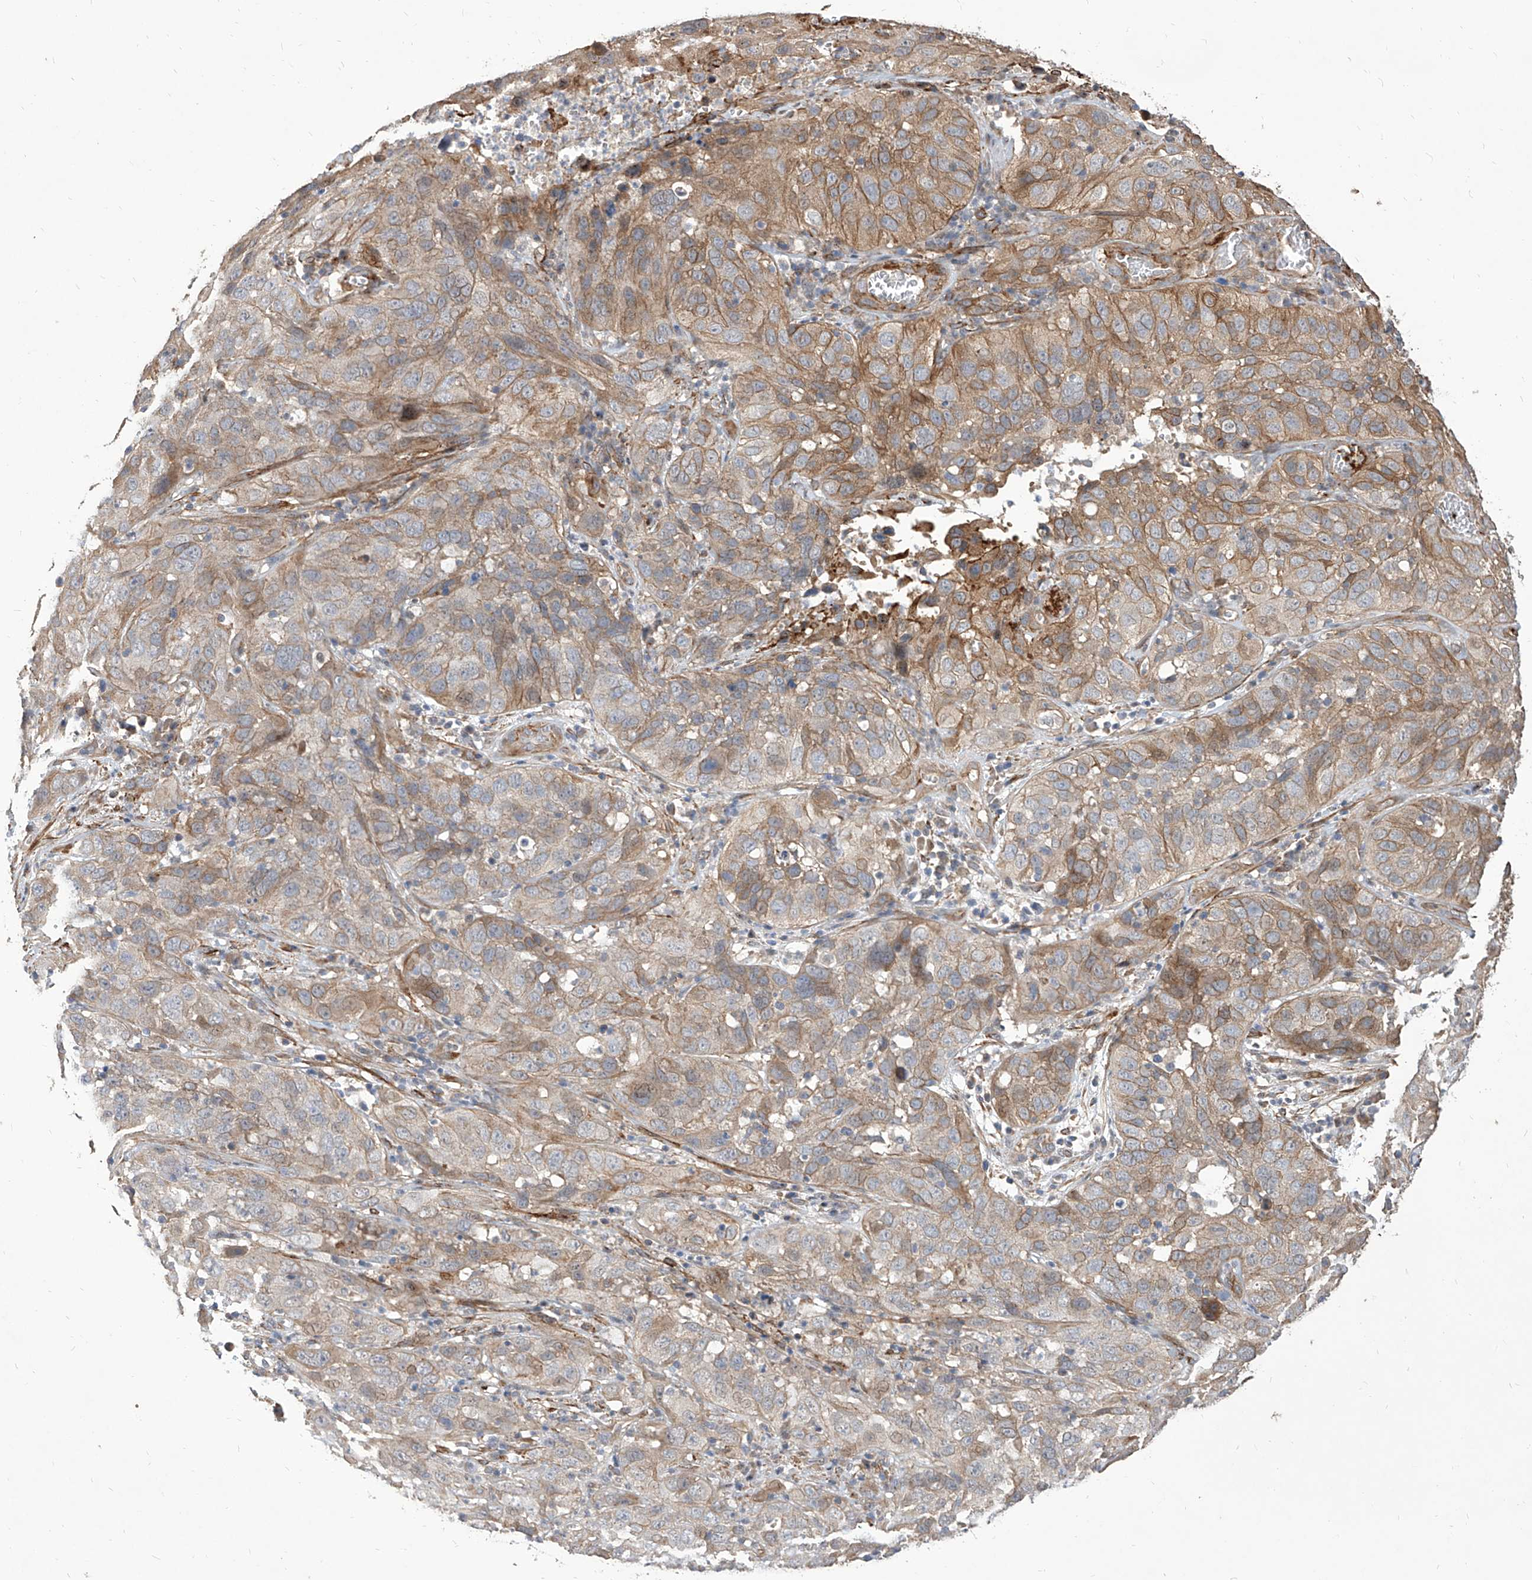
{"staining": {"intensity": "moderate", "quantity": "25%-75%", "location": "cytoplasmic/membranous"}, "tissue": "cervical cancer", "cell_type": "Tumor cells", "image_type": "cancer", "snomed": [{"axis": "morphology", "description": "Squamous cell carcinoma, NOS"}, {"axis": "topography", "description": "Cervix"}], "caption": "This image shows immunohistochemistry (IHC) staining of cervical cancer (squamous cell carcinoma), with medium moderate cytoplasmic/membranous positivity in approximately 25%-75% of tumor cells.", "gene": "FAM83B", "patient": {"sex": "female", "age": 32}}